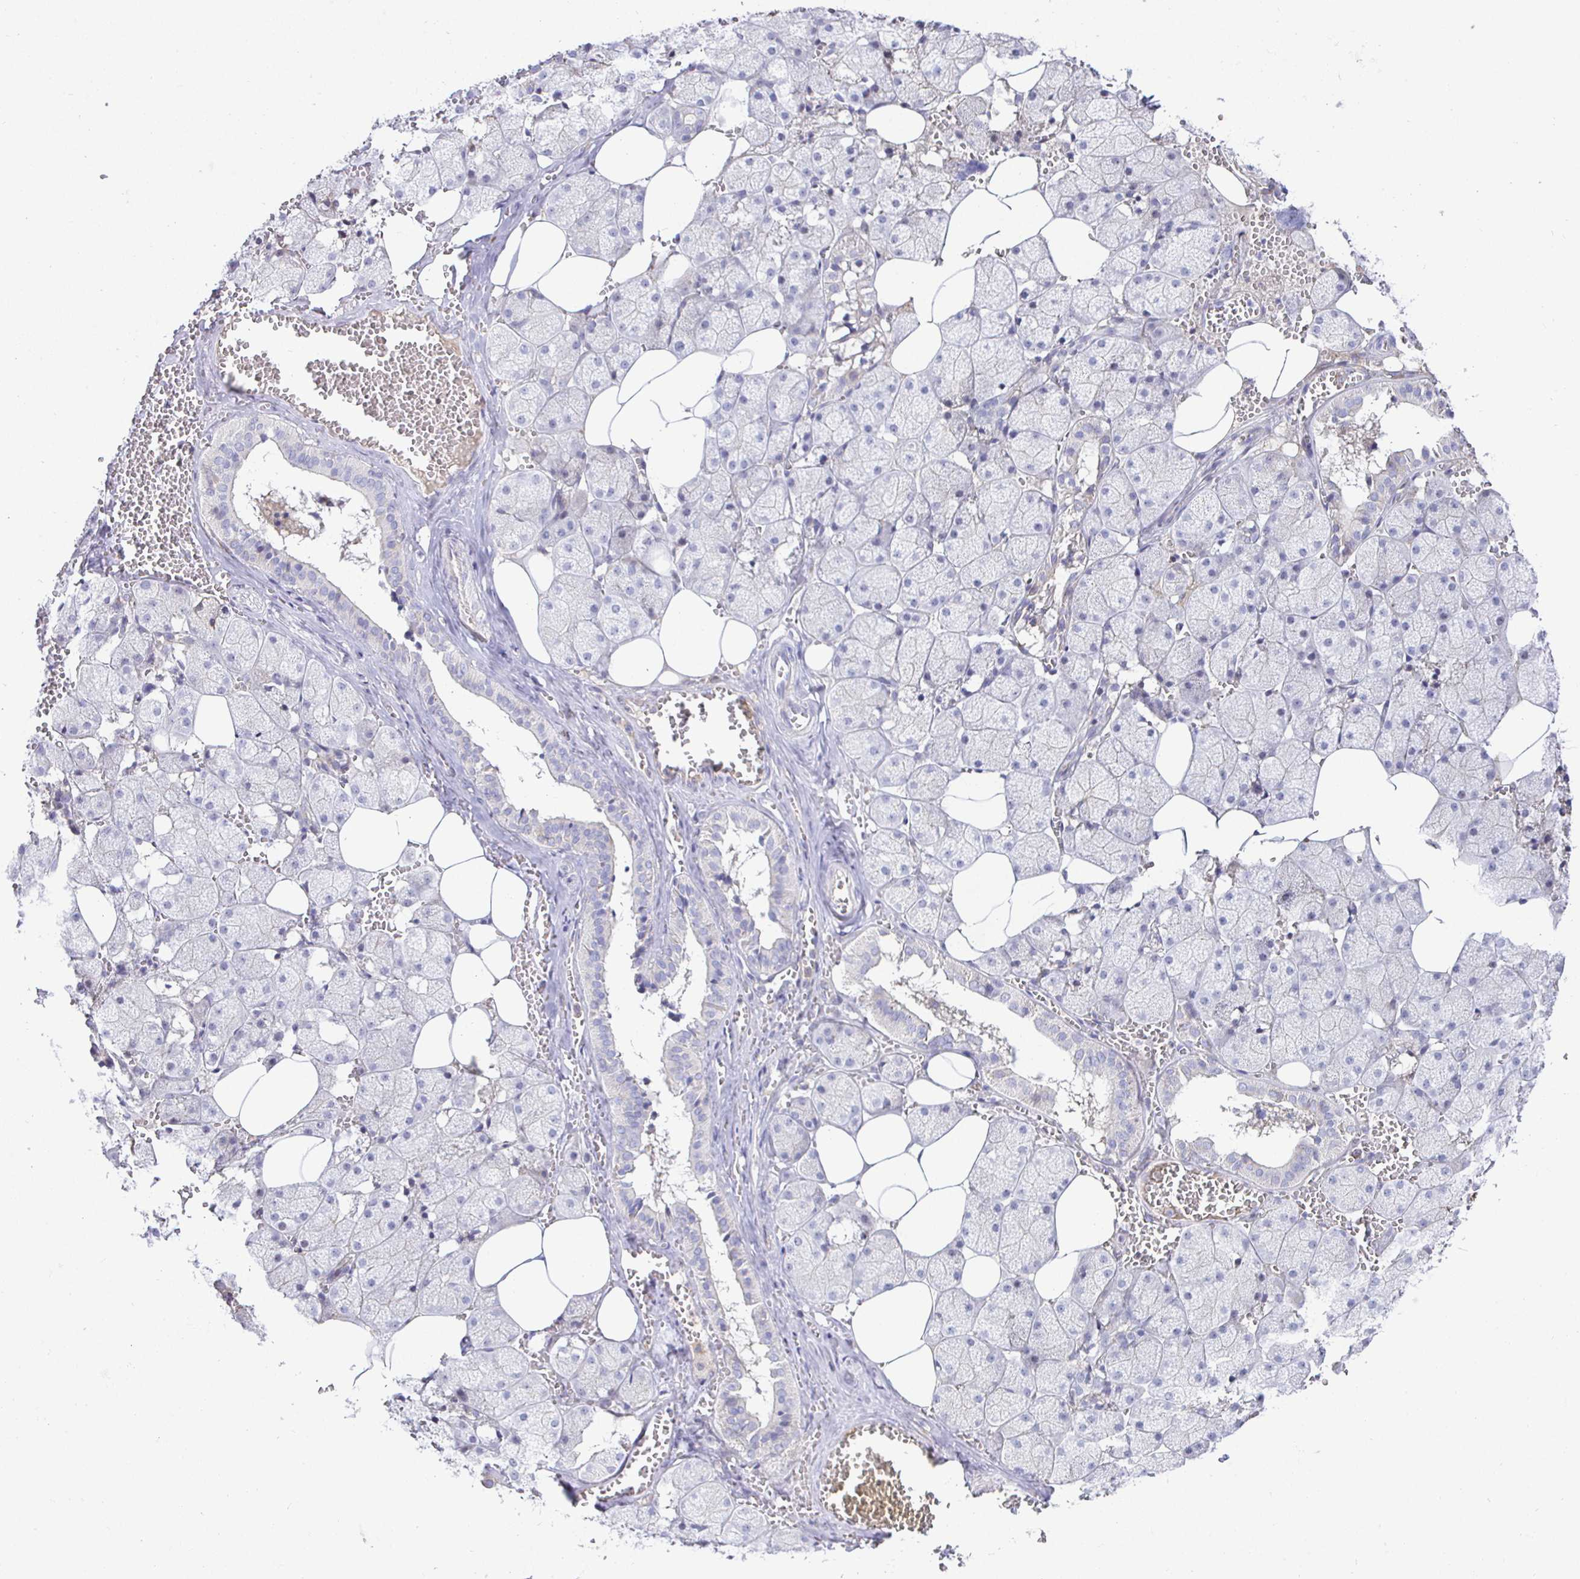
{"staining": {"intensity": "negative", "quantity": "none", "location": "none"}, "tissue": "salivary gland", "cell_type": "Glandular cells", "image_type": "normal", "snomed": [{"axis": "morphology", "description": "Normal tissue, NOS"}, {"axis": "topography", "description": "Salivary gland"}, {"axis": "topography", "description": "Peripheral nerve tissue"}], "caption": "A high-resolution image shows immunohistochemistry (IHC) staining of benign salivary gland, which reveals no significant positivity in glandular cells. (Brightfield microscopy of DAB IHC at high magnification).", "gene": "SIRPA", "patient": {"sex": "male", "age": 38}}